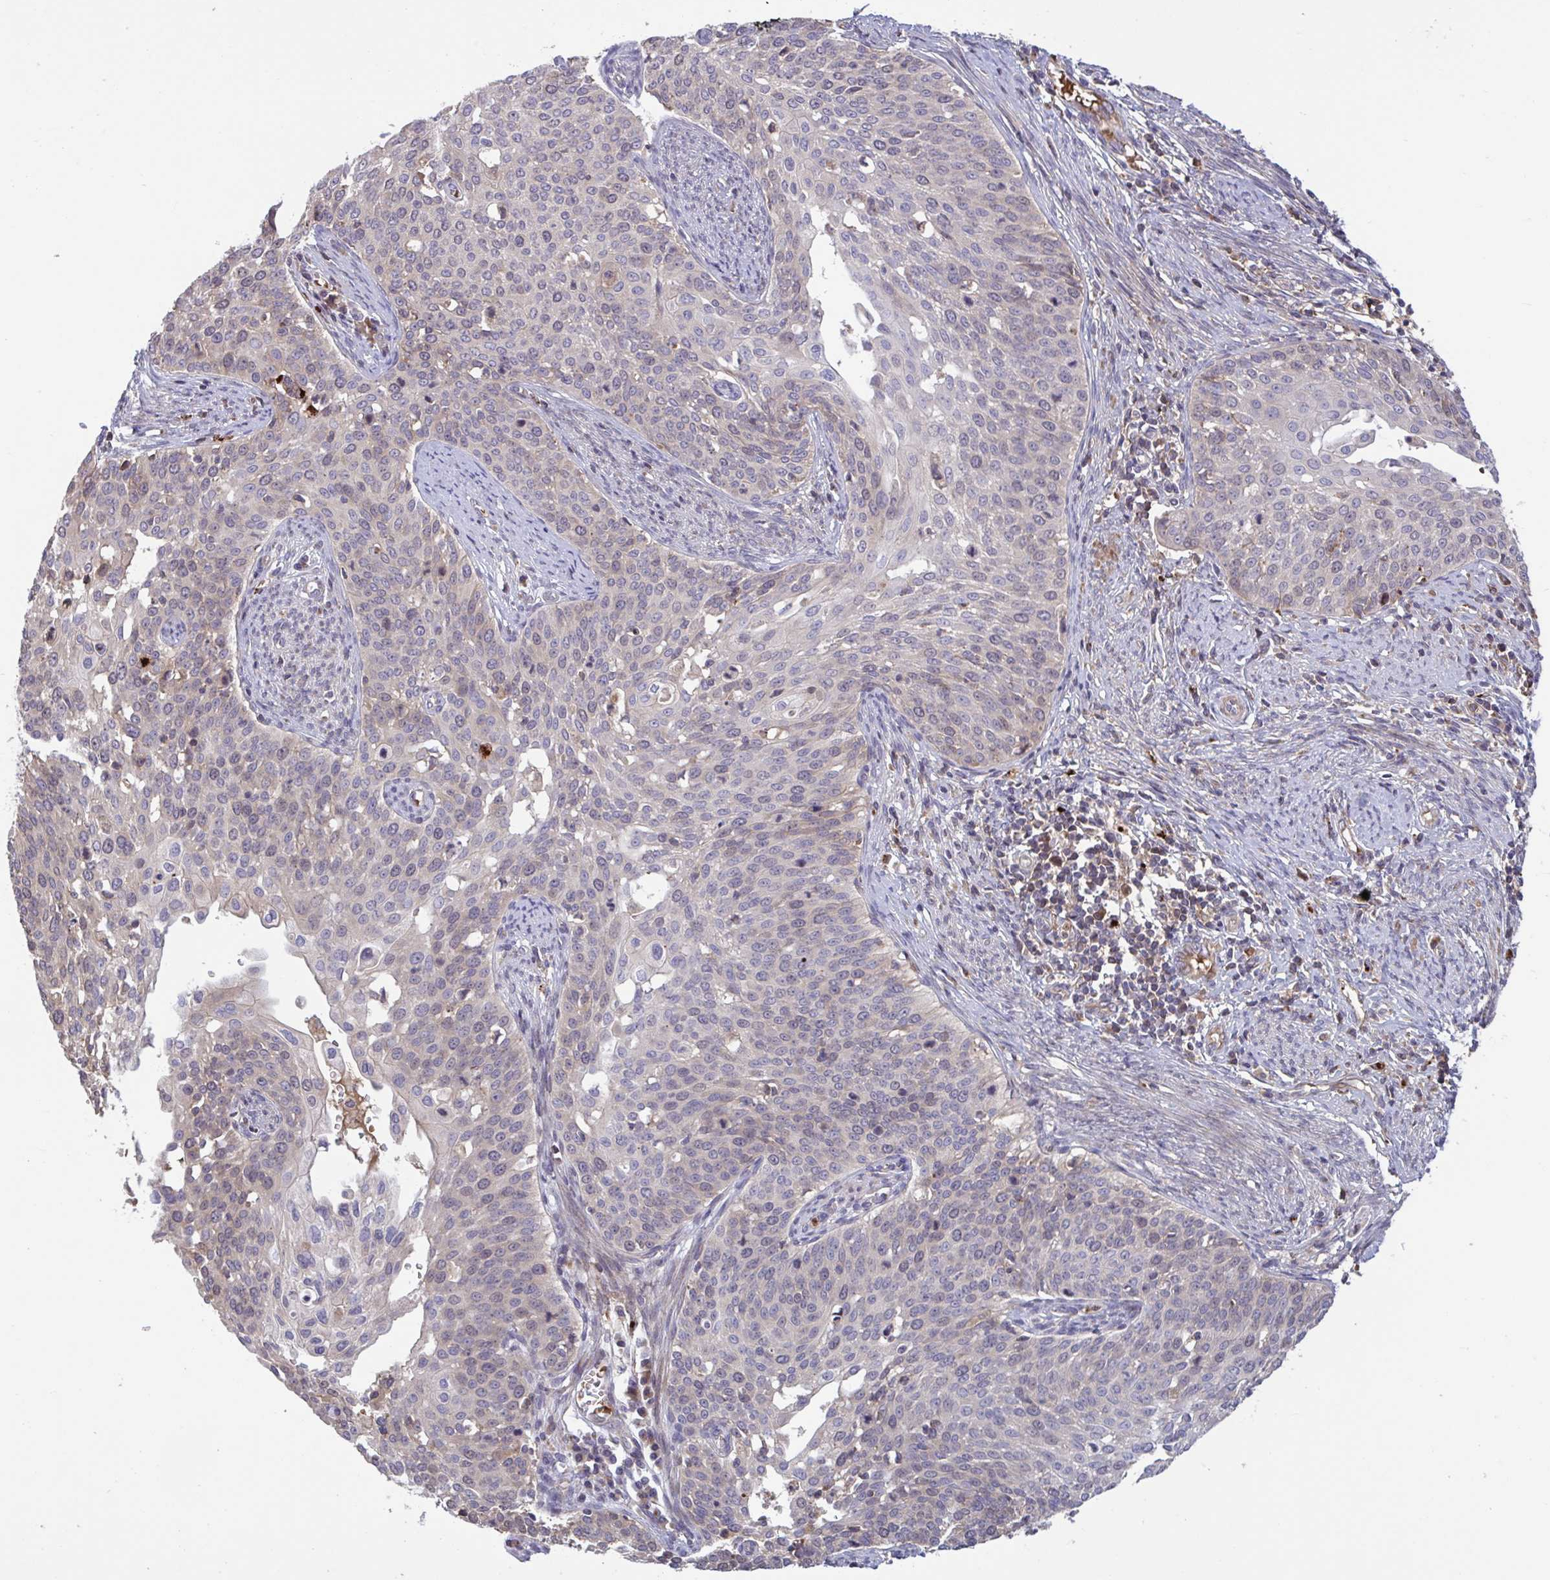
{"staining": {"intensity": "negative", "quantity": "none", "location": "none"}, "tissue": "cervical cancer", "cell_type": "Tumor cells", "image_type": "cancer", "snomed": [{"axis": "morphology", "description": "Squamous cell carcinoma, NOS"}, {"axis": "topography", "description": "Cervix"}], "caption": "Human cervical cancer stained for a protein using IHC shows no staining in tumor cells.", "gene": "IL1R1", "patient": {"sex": "female", "age": 44}}